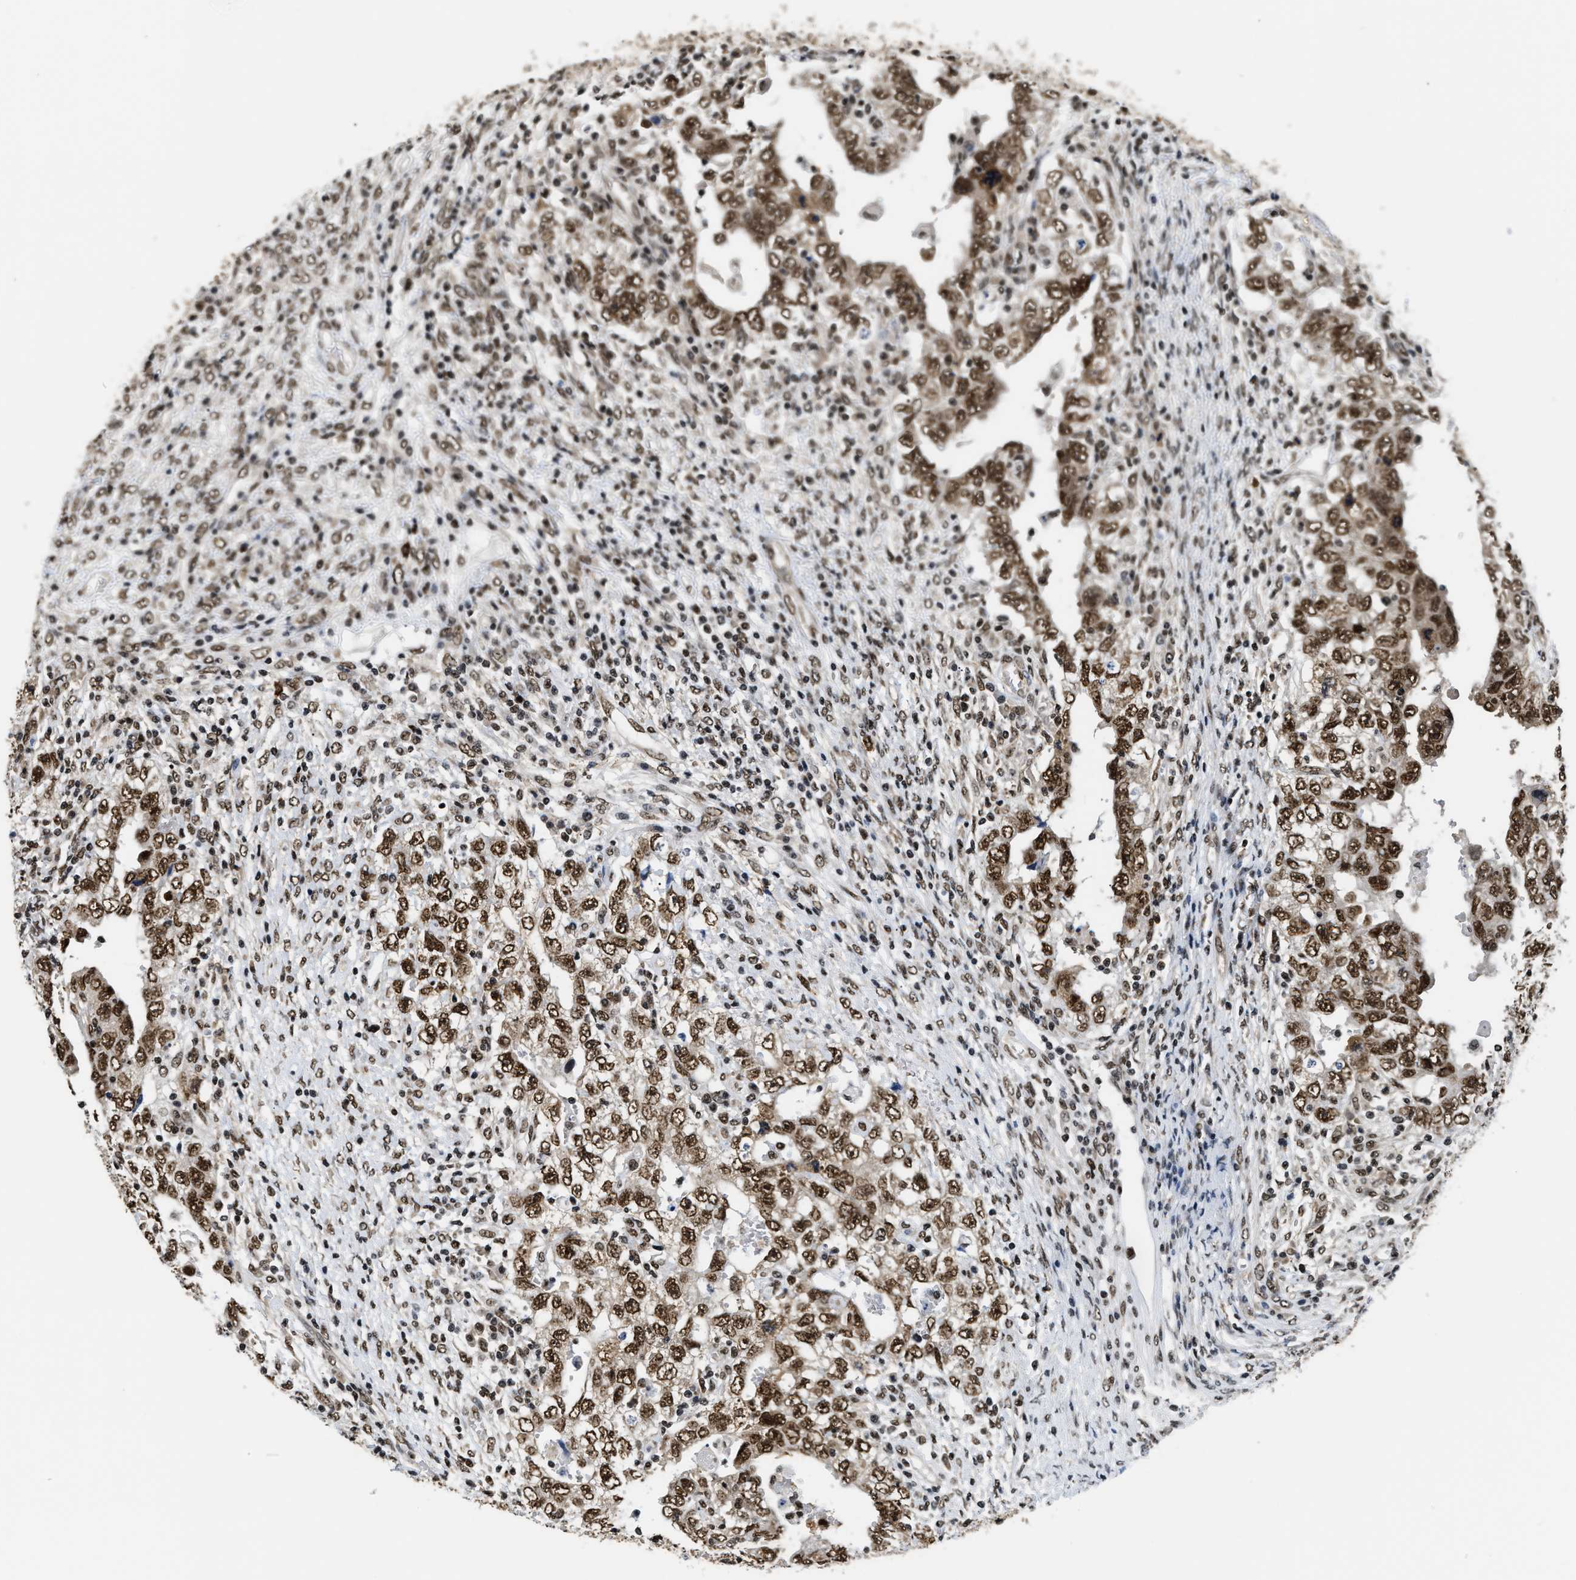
{"staining": {"intensity": "strong", "quantity": ">75%", "location": "cytoplasmic/membranous,nuclear"}, "tissue": "testis cancer", "cell_type": "Tumor cells", "image_type": "cancer", "snomed": [{"axis": "morphology", "description": "Carcinoma, Embryonal, NOS"}, {"axis": "topography", "description": "Testis"}], "caption": "An image of human testis cancer (embryonal carcinoma) stained for a protein displays strong cytoplasmic/membranous and nuclear brown staining in tumor cells.", "gene": "CCNDBP1", "patient": {"sex": "male", "age": 26}}